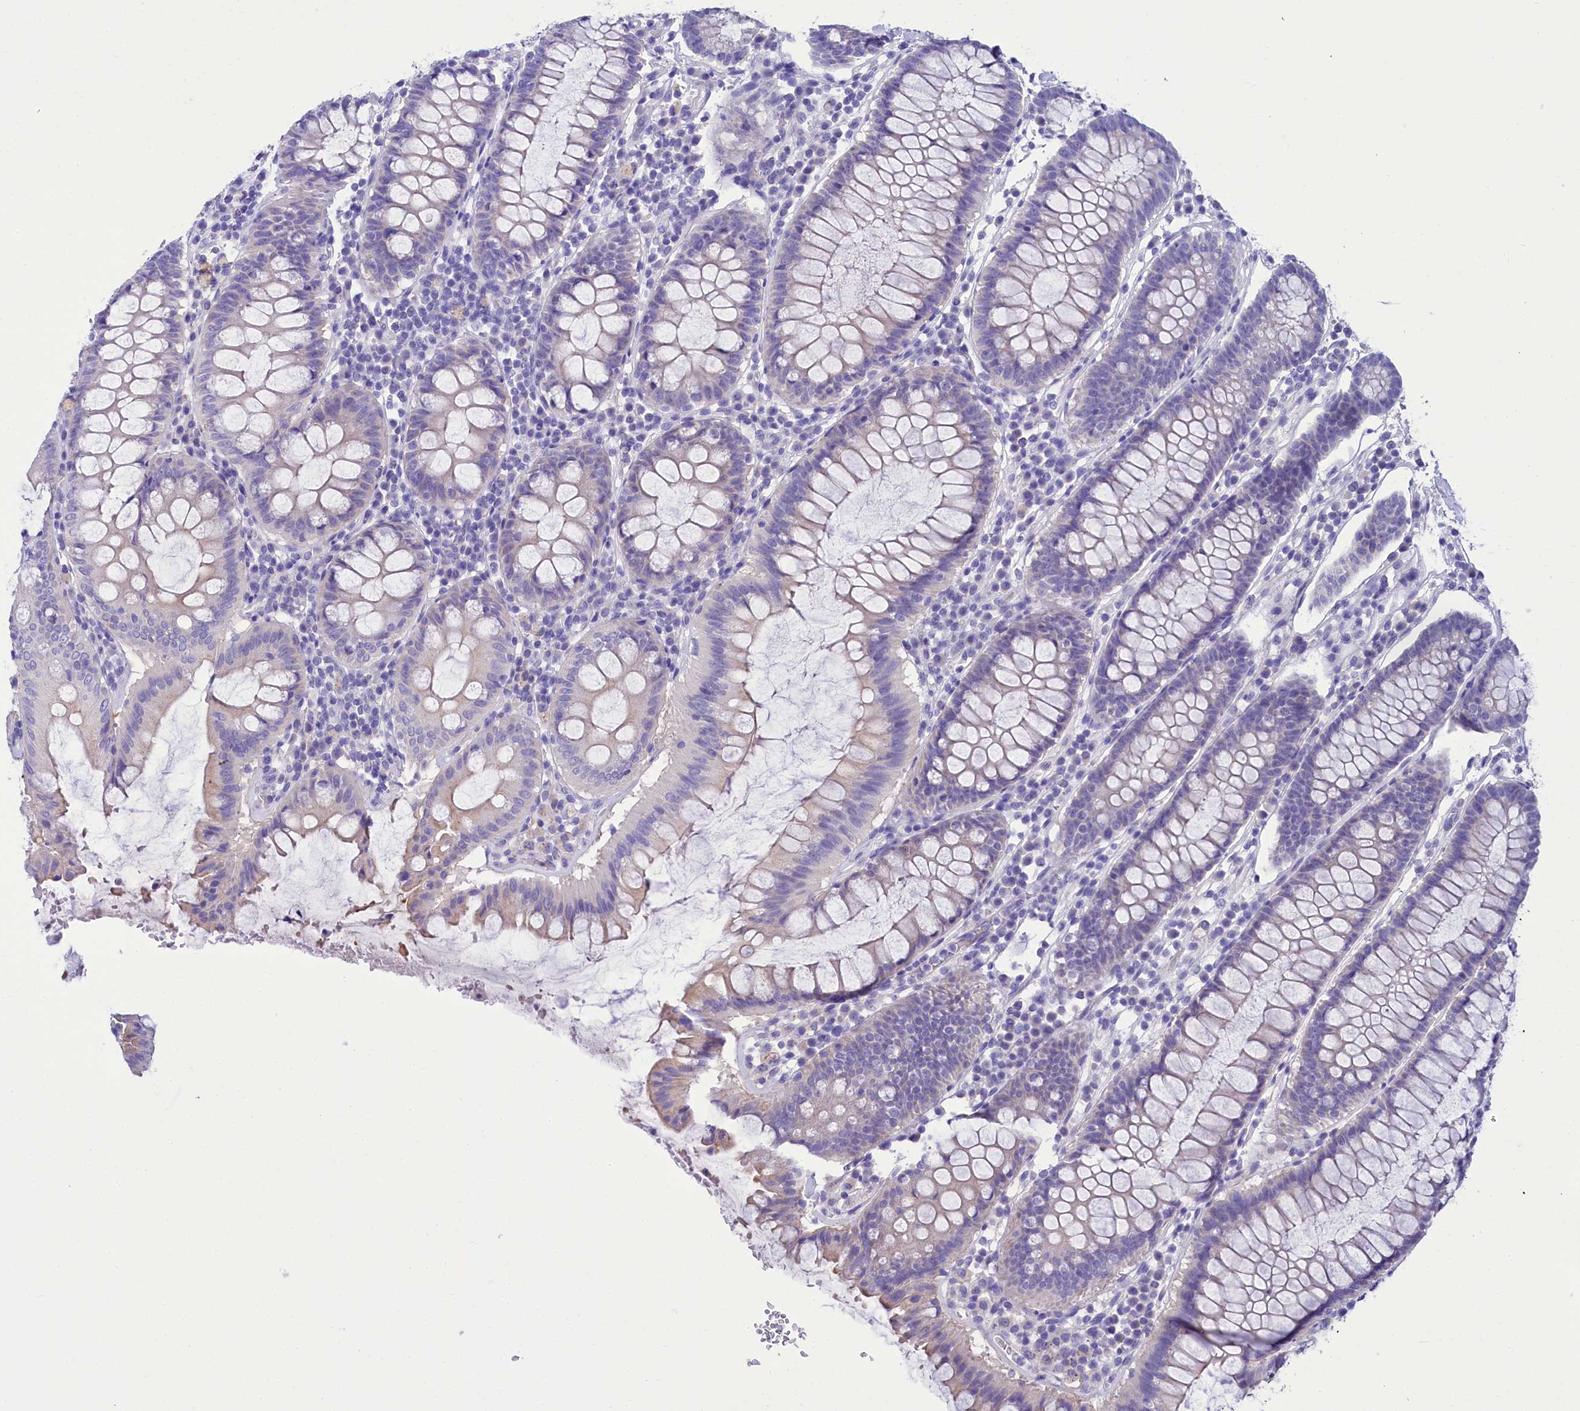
{"staining": {"intensity": "negative", "quantity": "none", "location": "none"}, "tissue": "colorectal cancer", "cell_type": "Tumor cells", "image_type": "cancer", "snomed": [{"axis": "morphology", "description": "Normal tissue, NOS"}, {"axis": "morphology", "description": "Adenocarcinoma, NOS"}, {"axis": "topography", "description": "Colon"}], "caption": "Protein analysis of colorectal adenocarcinoma demonstrates no significant positivity in tumor cells. (Stains: DAB (3,3'-diaminobenzidine) immunohistochemistry (IHC) with hematoxylin counter stain, Microscopy: brightfield microscopy at high magnification).", "gene": "TTC36", "patient": {"sex": "female", "age": 75}}